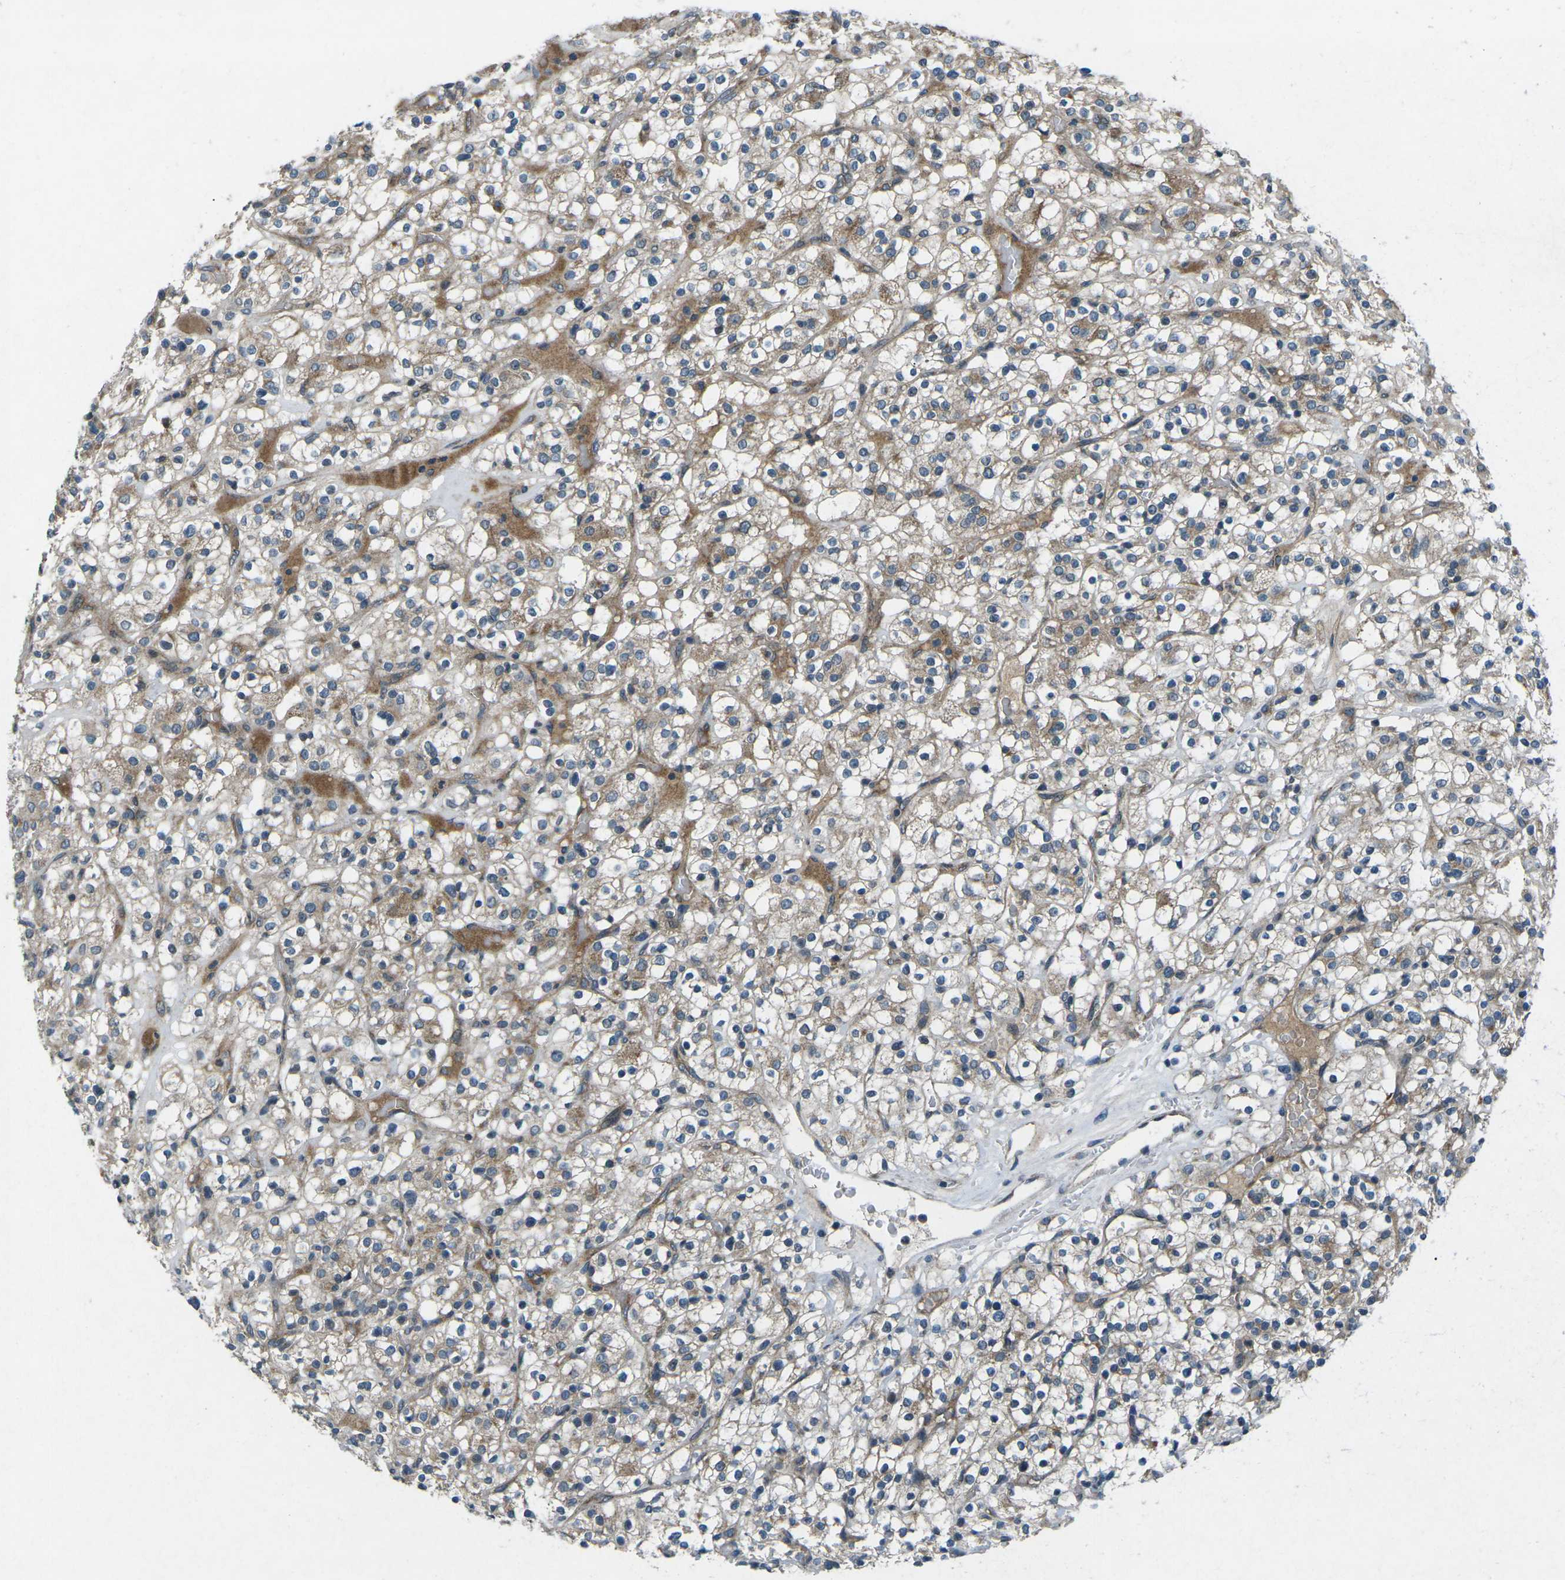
{"staining": {"intensity": "moderate", "quantity": "<25%", "location": "cytoplasmic/membranous"}, "tissue": "renal cancer", "cell_type": "Tumor cells", "image_type": "cancer", "snomed": [{"axis": "morphology", "description": "Normal tissue, NOS"}, {"axis": "morphology", "description": "Adenocarcinoma, NOS"}, {"axis": "topography", "description": "Kidney"}], "caption": "Moderate cytoplasmic/membranous positivity for a protein is seen in approximately <25% of tumor cells of renal adenocarcinoma using IHC.", "gene": "CDK16", "patient": {"sex": "female", "age": 72}}